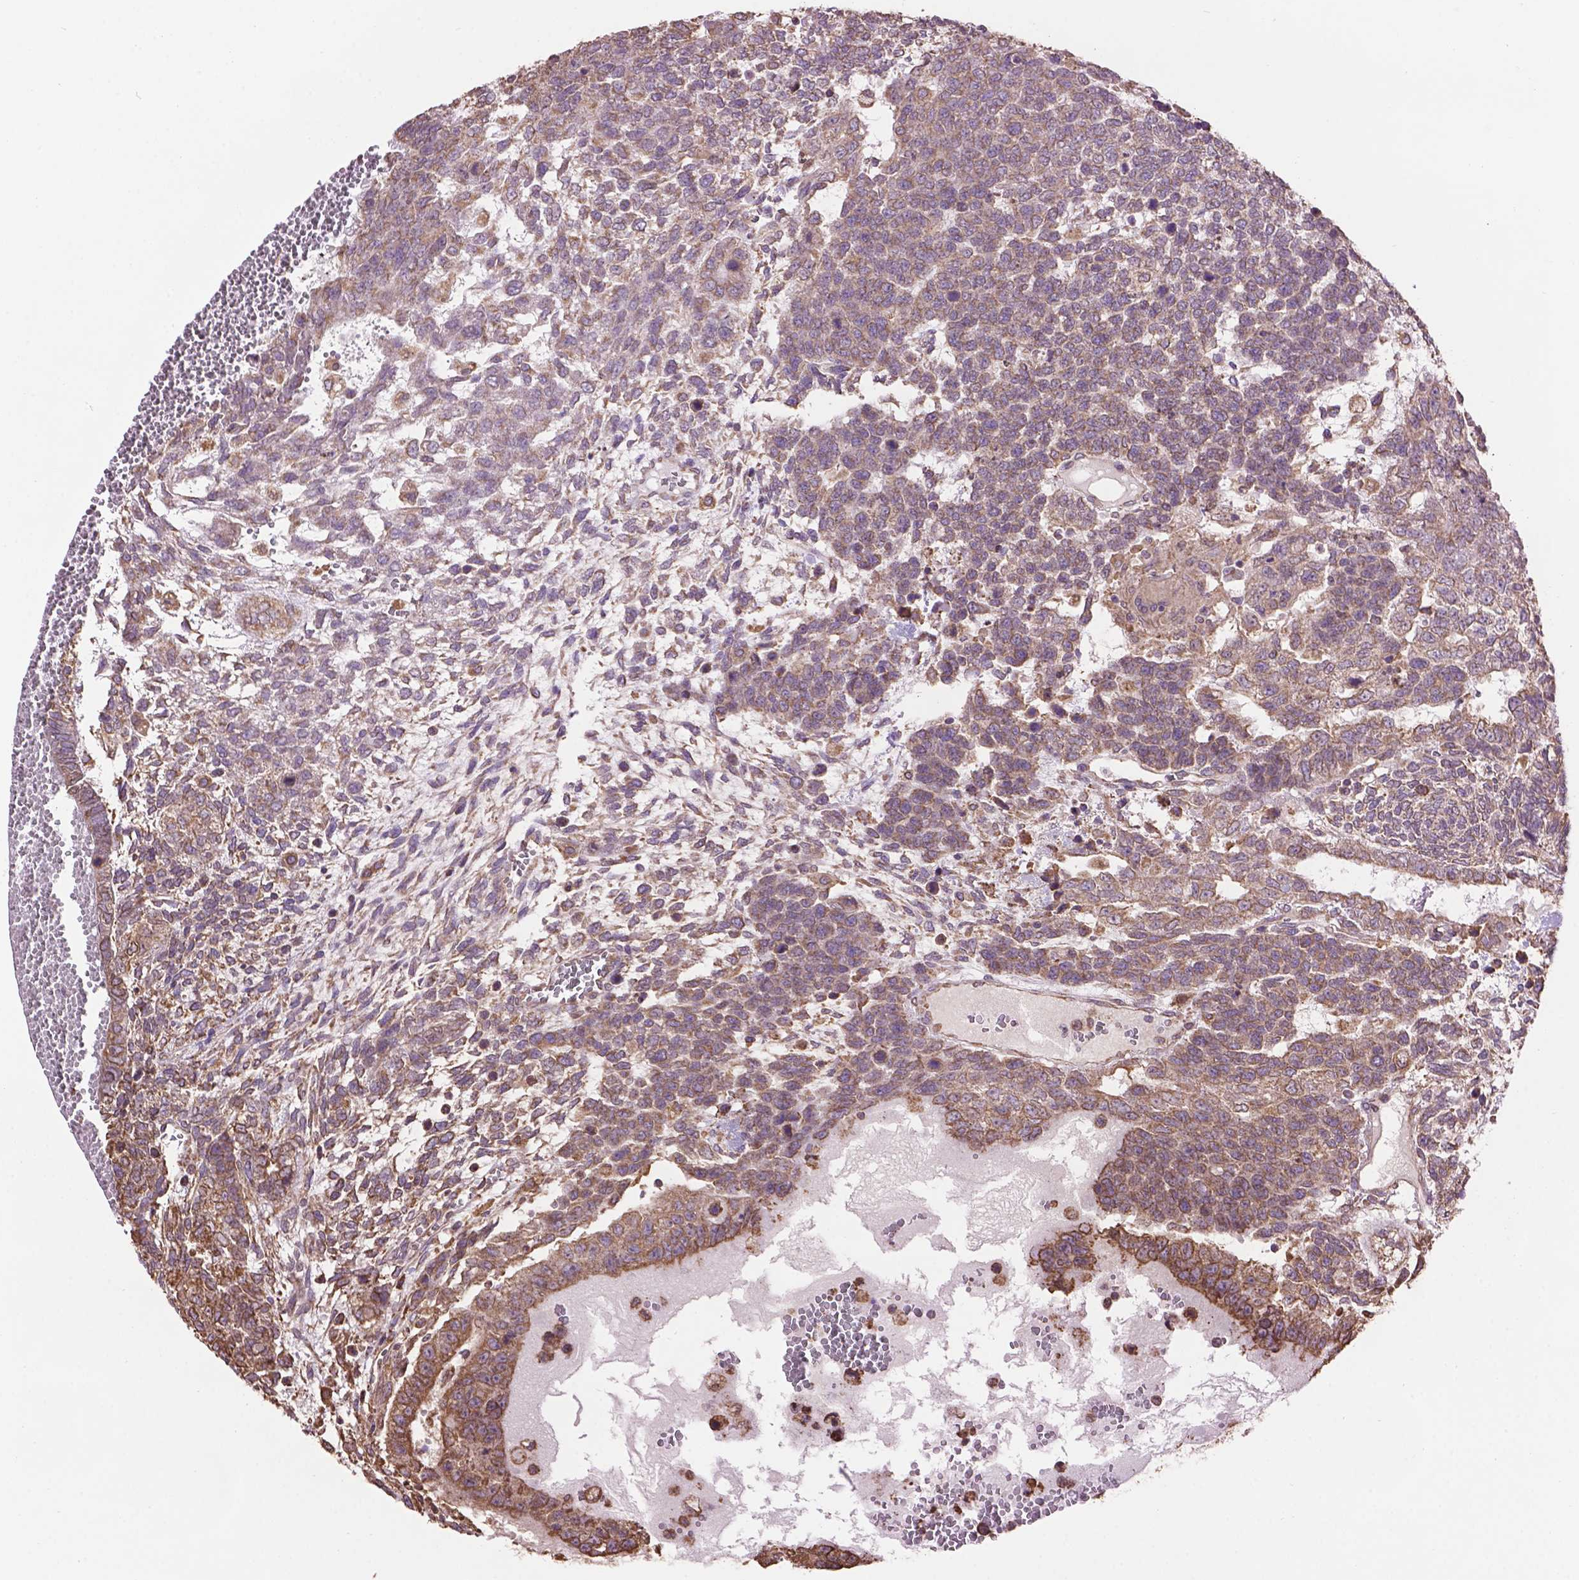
{"staining": {"intensity": "moderate", "quantity": ">75%", "location": "cytoplasmic/membranous"}, "tissue": "testis cancer", "cell_type": "Tumor cells", "image_type": "cancer", "snomed": [{"axis": "morphology", "description": "Normal tissue, NOS"}, {"axis": "morphology", "description": "Carcinoma, Embryonal, NOS"}, {"axis": "topography", "description": "Testis"}, {"axis": "topography", "description": "Epididymis"}], "caption": "Protein analysis of testis cancer (embryonal carcinoma) tissue demonstrates moderate cytoplasmic/membranous staining in approximately >75% of tumor cells.", "gene": "PPP2R5E", "patient": {"sex": "male", "age": 23}}